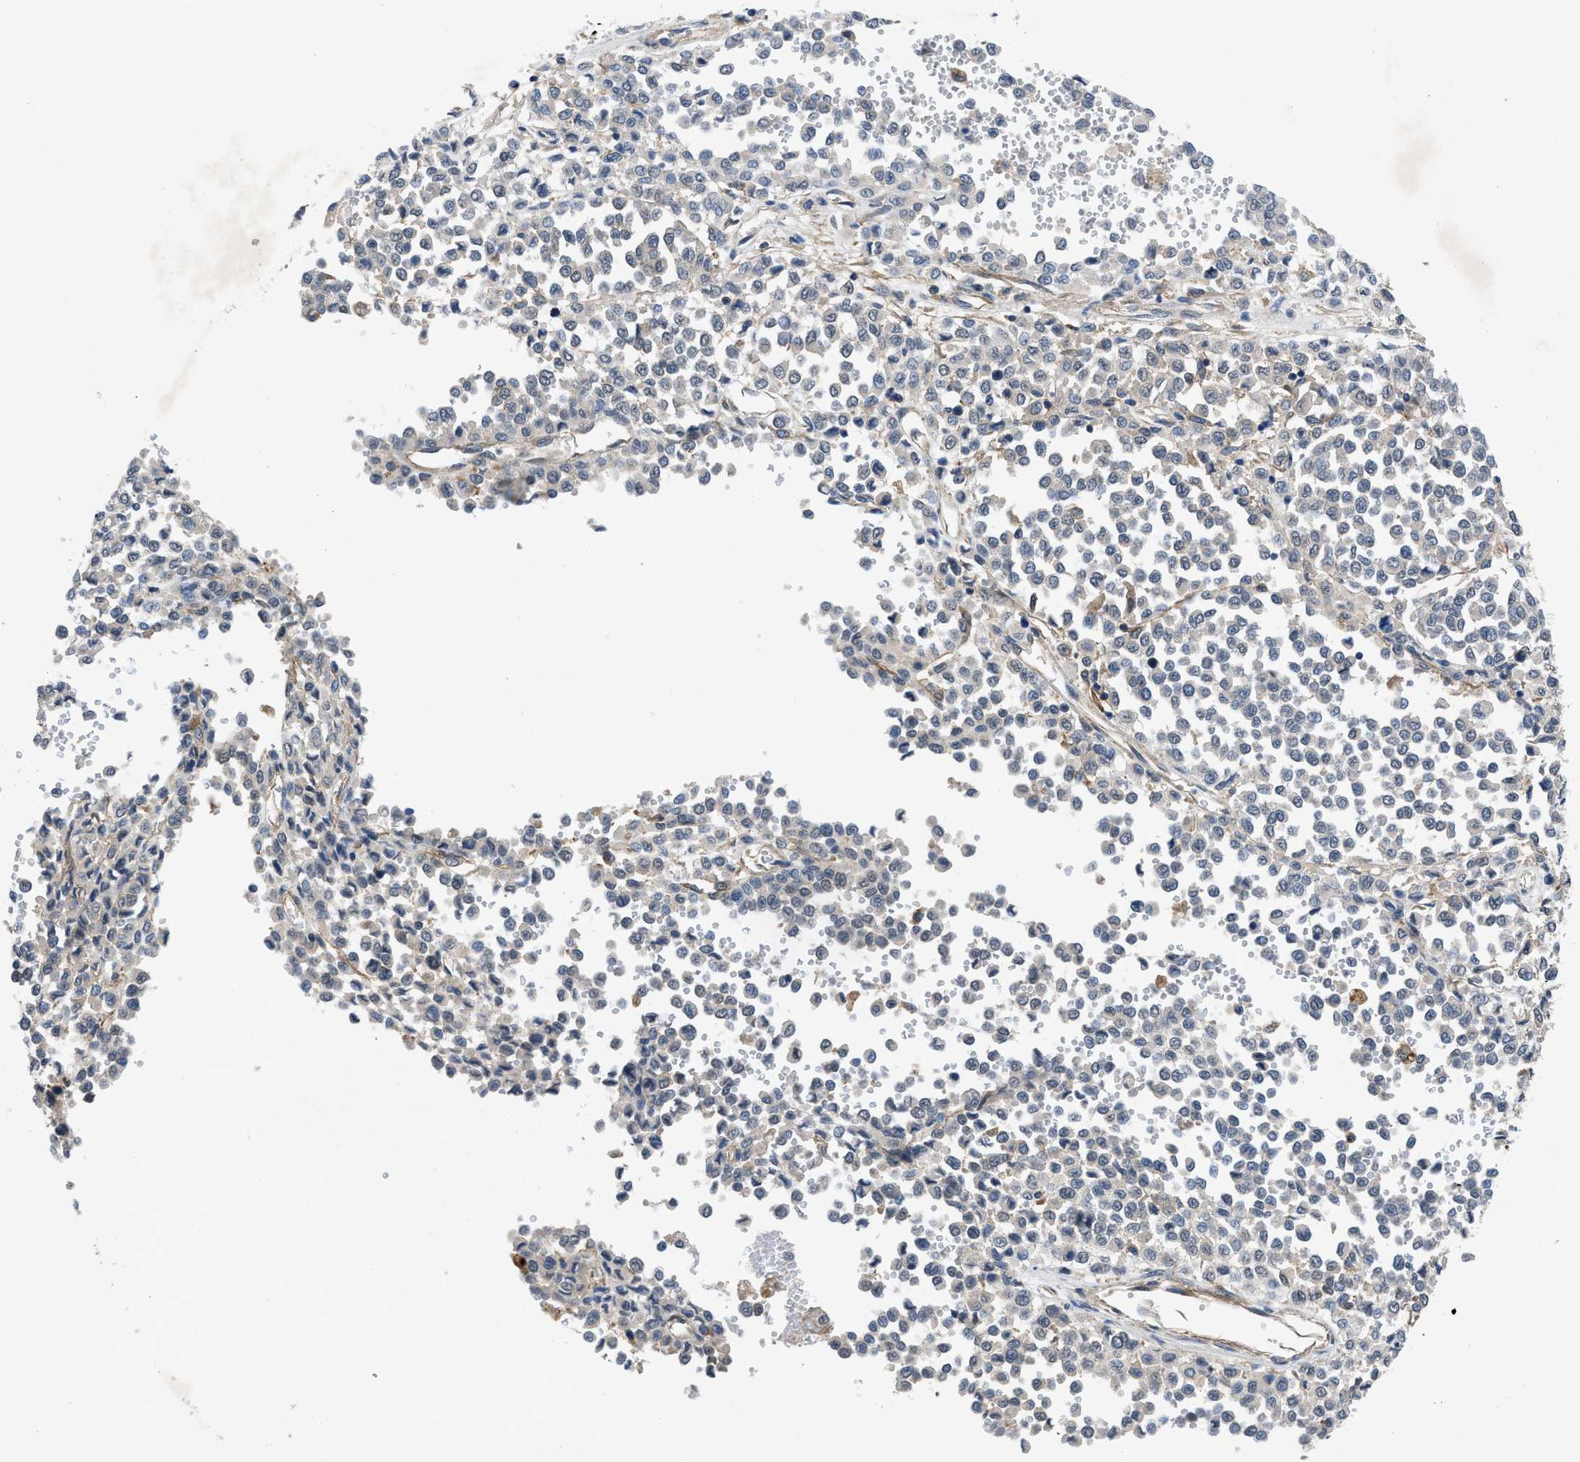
{"staining": {"intensity": "negative", "quantity": "none", "location": "none"}, "tissue": "melanoma", "cell_type": "Tumor cells", "image_type": "cancer", "snomed": [{"axis": "morphology", "description": "Malignant melanoma, Metastatic site"}, {"axis": "topography", "description": "Pancreas"}], "caption": "Micrograph shows no significant protein staining in tumor cells of melanoma.", "gene": "PANX1", "patient": {"sex": "female", "age": 30}}